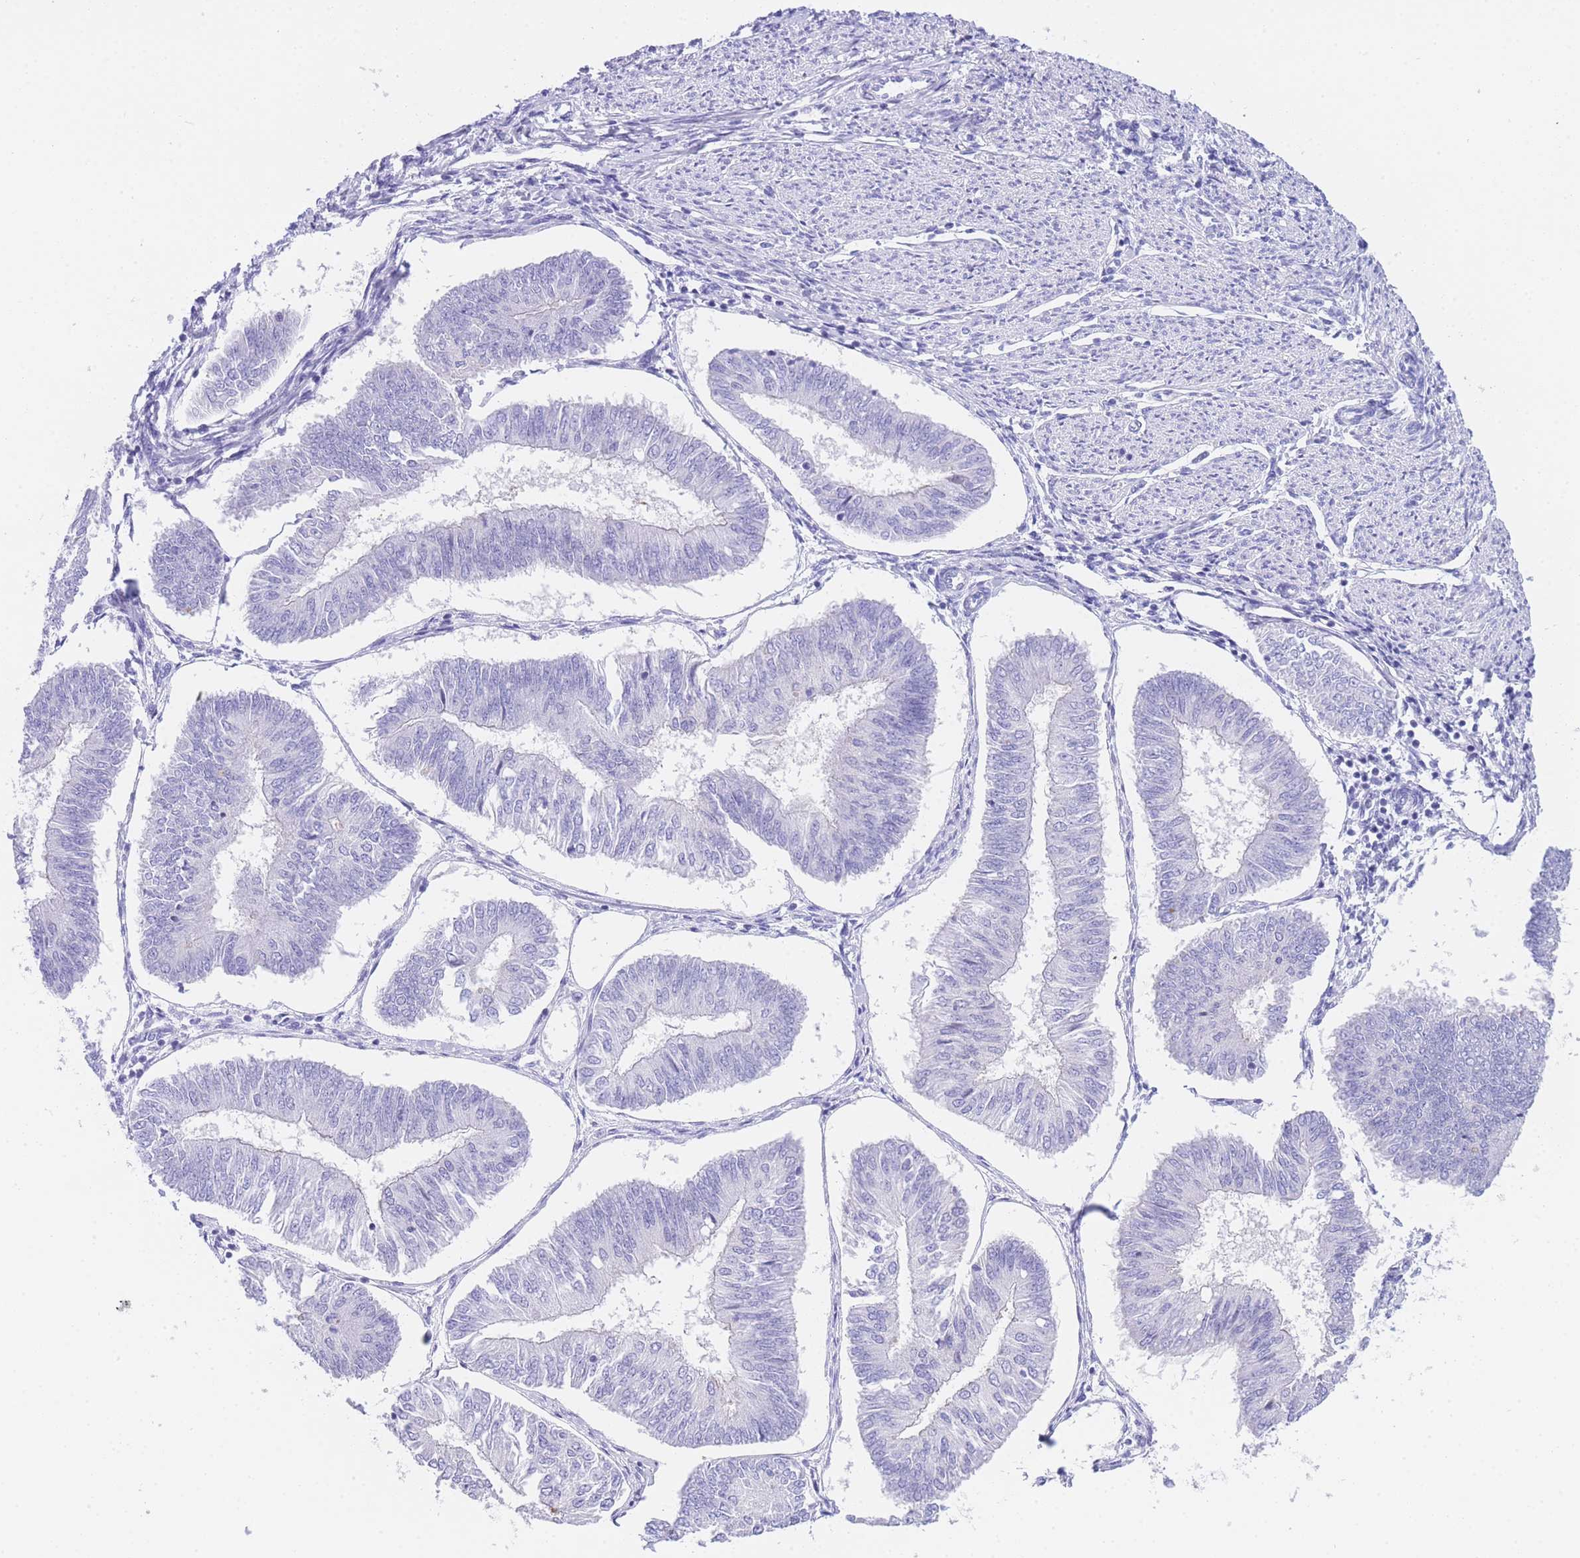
{"staining": {"intensity": "negative", "quantity": "none", "location": "none"}, "tissue": "endometrial cancer", "cell_type": "Tumor cells", "image_type": "cancer", "snomed": [{"axis": "morphology", "description": "Adenocarcinoma, NOS"}, {"axis": "topography", "description": "Endometrium"}], "caption": "The photomicrograph exhibits no significant positivity in tumor cells of endometrial cancer (adenocarcinoma).", "gene": "TIFAB", "patient": {"sex": "female", "age": 58}}